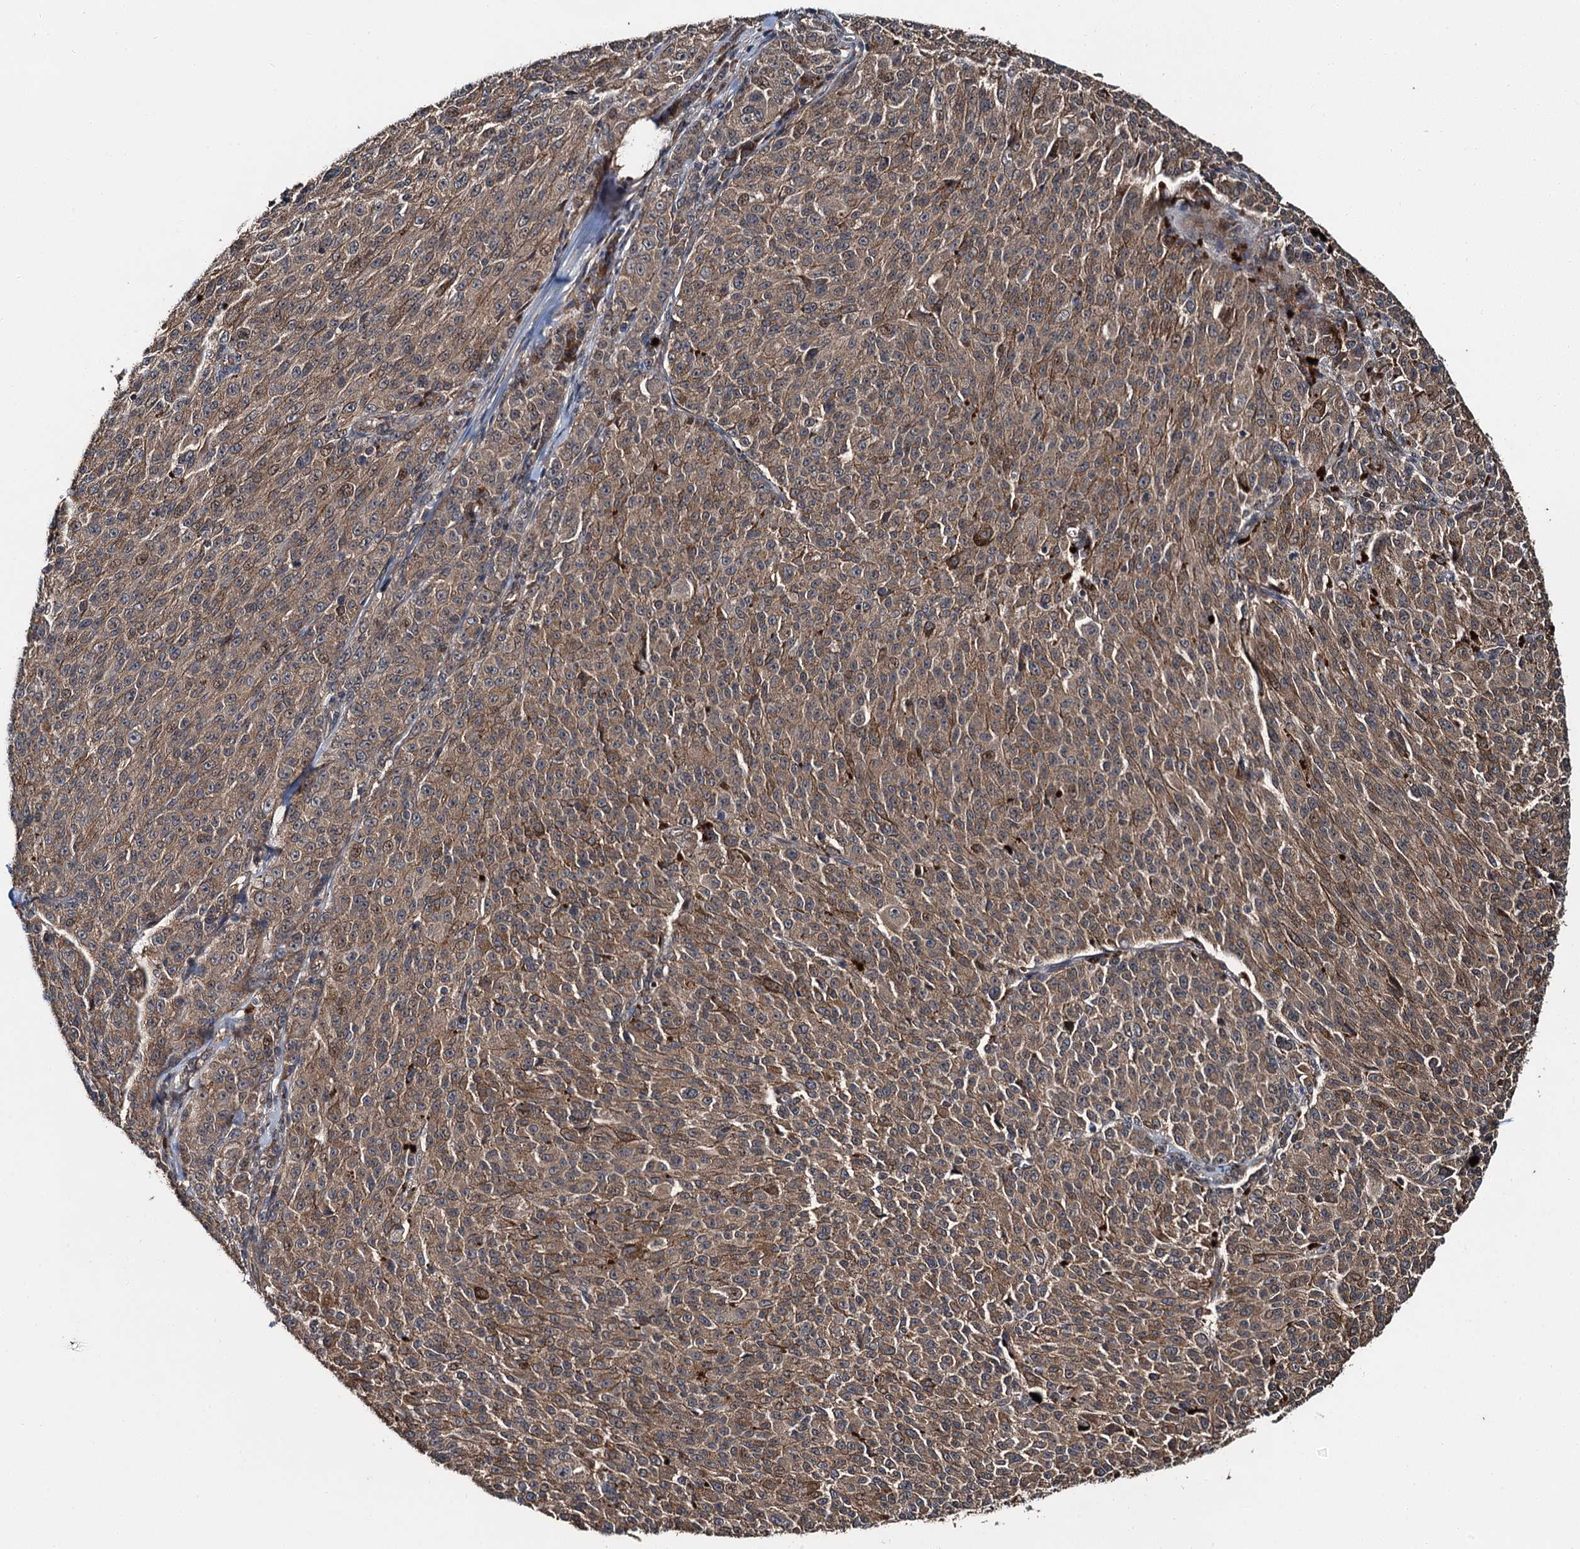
{"staining": {"intensity": "weak", "quantity": ">75%", "location": "cytoplasmic/membranous"}, "tissue": "melanoma", "cell_type": "Tumor cells", "image_type": "cancer", "snomed": [{"axis": "morphology", "description": "Malignant melanoma, NOS"}, {"axis": "topography", "description": "Skin"}], "caption": "Approximately >75% of tumor cells in malignant melanoma exhibit weak cytoplasmic/membranous protein positivity as visualized by brown immunohistochemical staining.", "gene": "SNX32", "patient": {"sex": "female", "age": 52}}